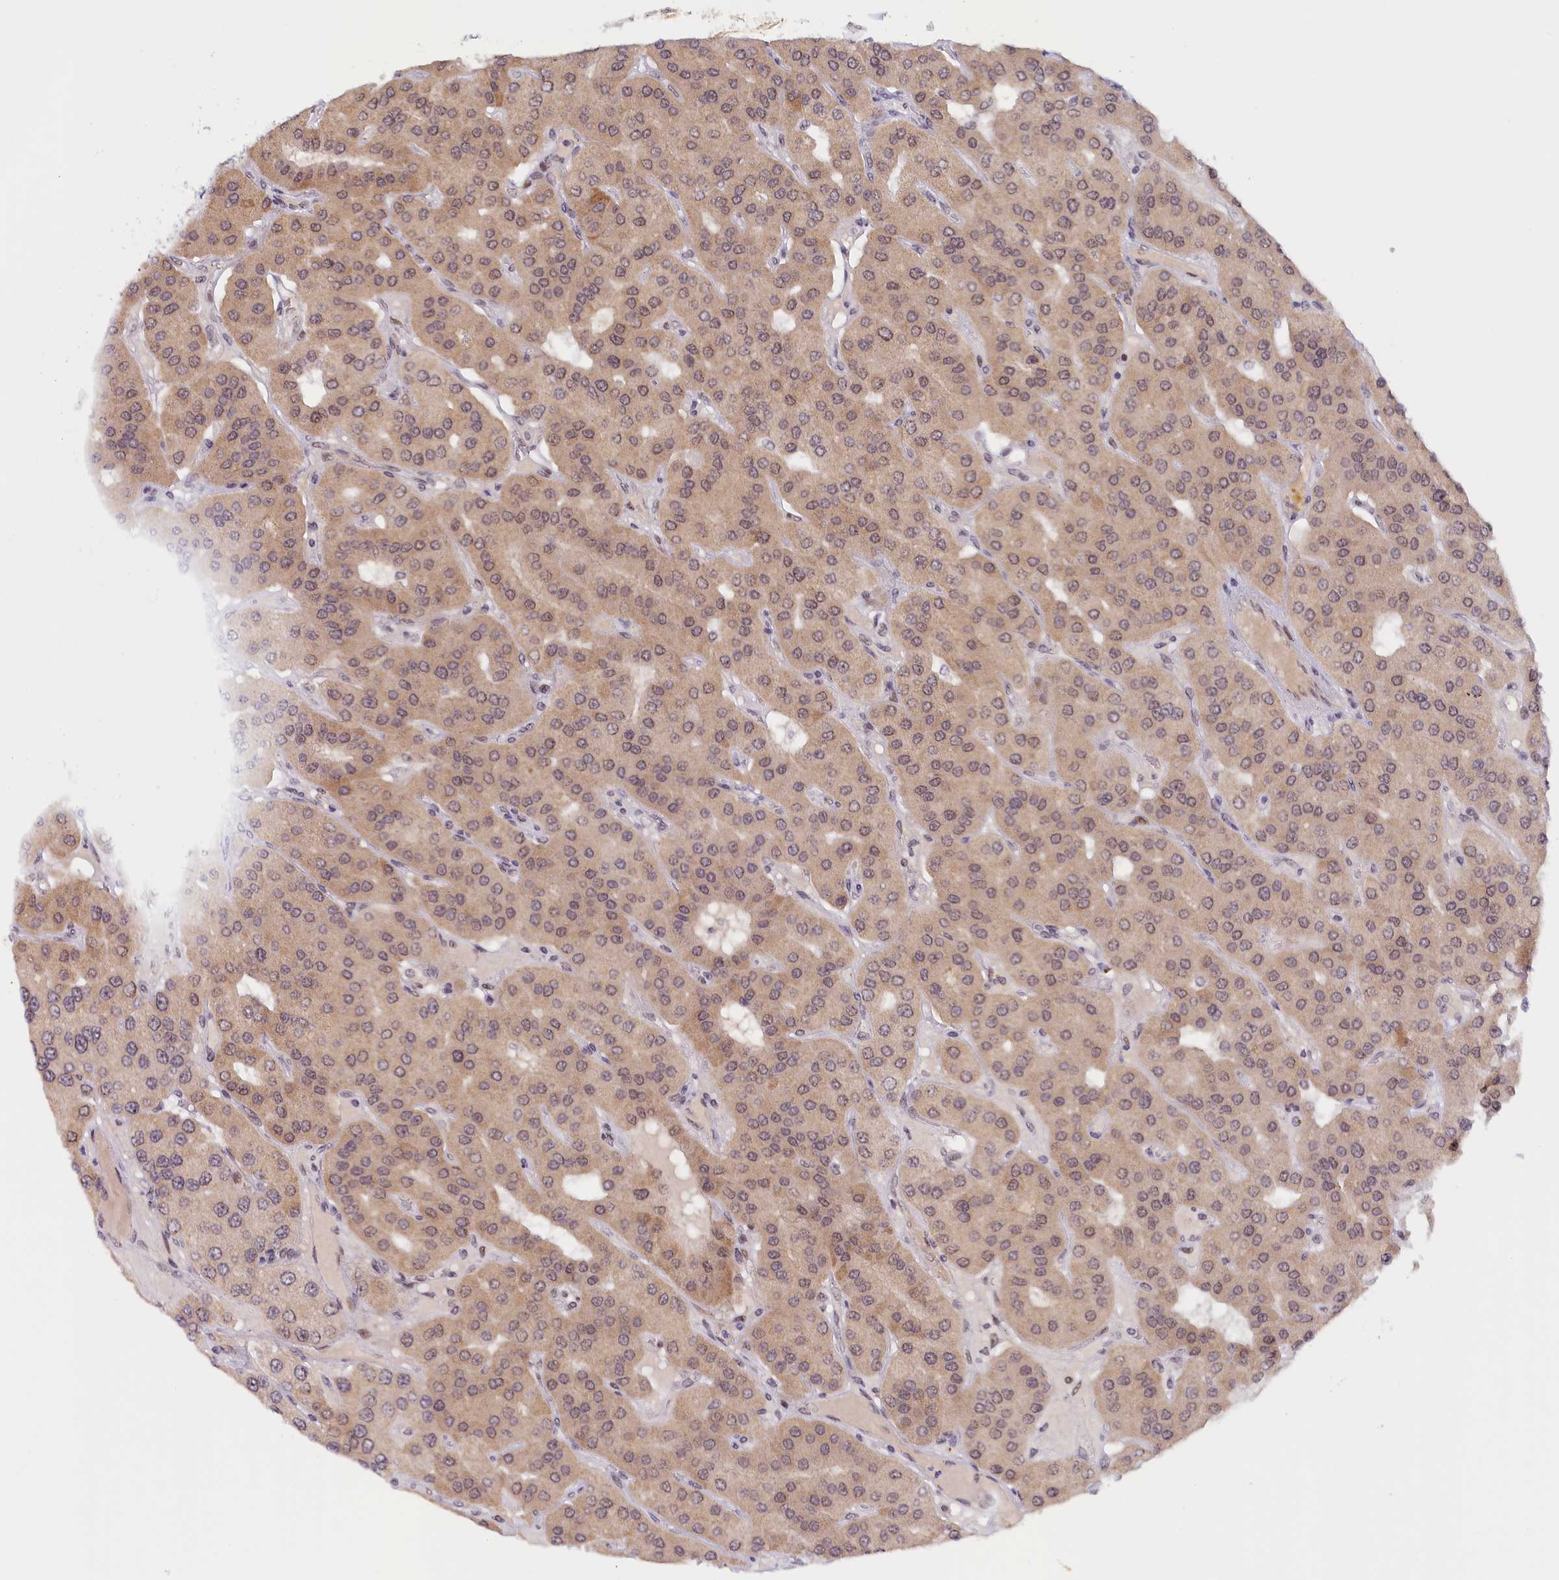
{"staining": {"intensity": "weak", "quantity": ">75%", "location": "cytoplasmic/membranous,nuclear"}, "tissue": "parathyroid gland", "cell_type": "Glandular cells", "image_type": "normal", "snomed": [{"axis": "morphology", "description": "Normal tissue, NOS"}, {"axis": "morphology", "description": "Adenoma, NOS"}, {"axis": "topography", "description": "Parathyroid gland"}], "caption": "Parathyroid gland was stained to show a protein in brown. There is low levels of weak cytoplasmic/membranous,nuclear staining in about >75% of glandular cells. Nuclei are stained in blue.", "gene": "SEC31B", "patient": {"sex": "female", "age": 86}}